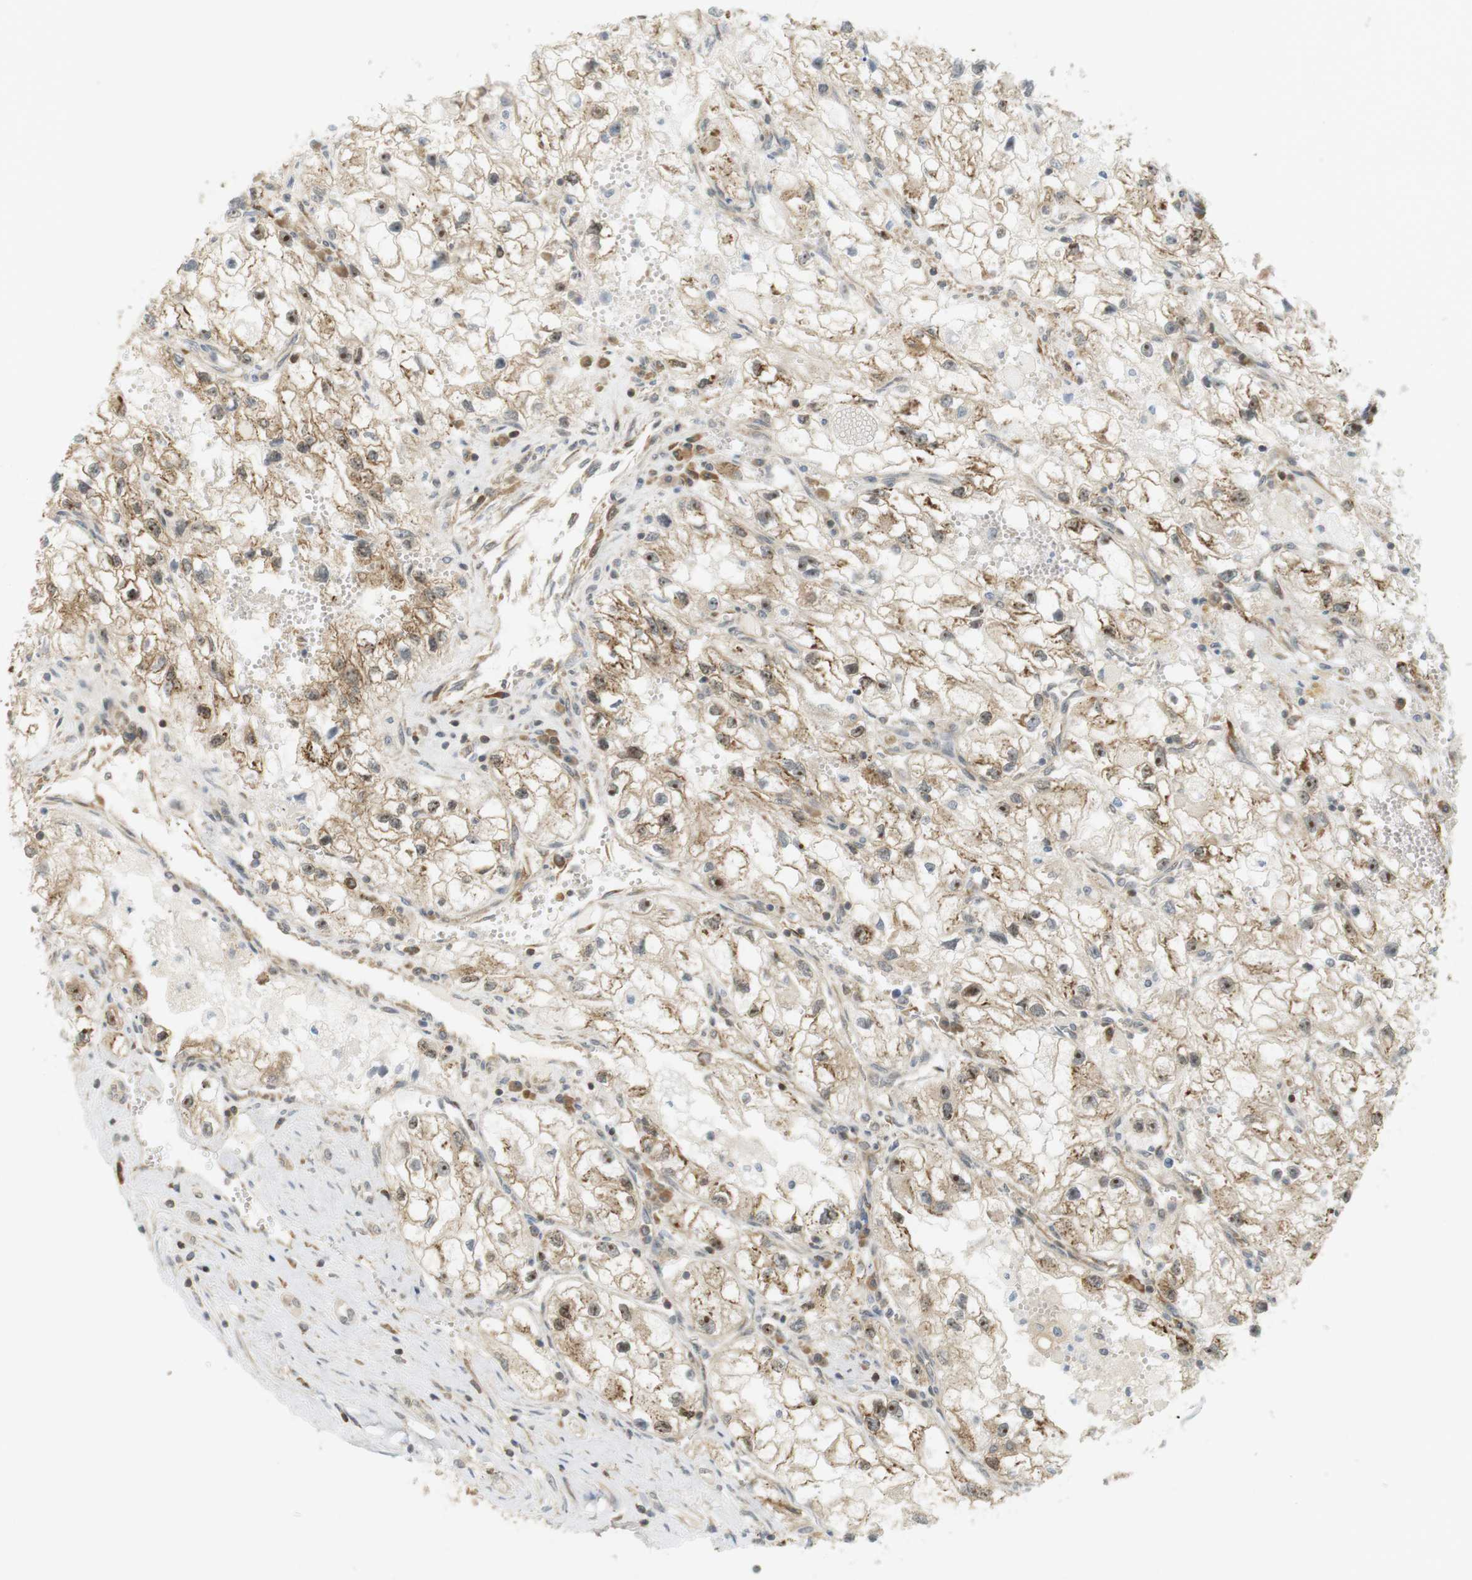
{"staining": {"intensity": "moderate", "quantity": ">75%", "location": "cytoplasmic/membranous,nuclear"}, "tissue": "renal cancer", "cell_type": "Tumor cells", "image_type": "cancer", "snomed": [{"axis": "morphology", "description": "Adenocarcinoma, NOS"}, {"axis": "topography", "description": "Kidney"}], "caption": "Renal cancer was stained to show a protein in brown. There is medium levels of moderate cytoplasmic/membranous and nuclear expression in approximately >75% of tumor cells. (DAB IHC with brightfield microscopy, high magnification).", "gene": "PA2G4", "patient": {"sex": "female", "age": 70}}